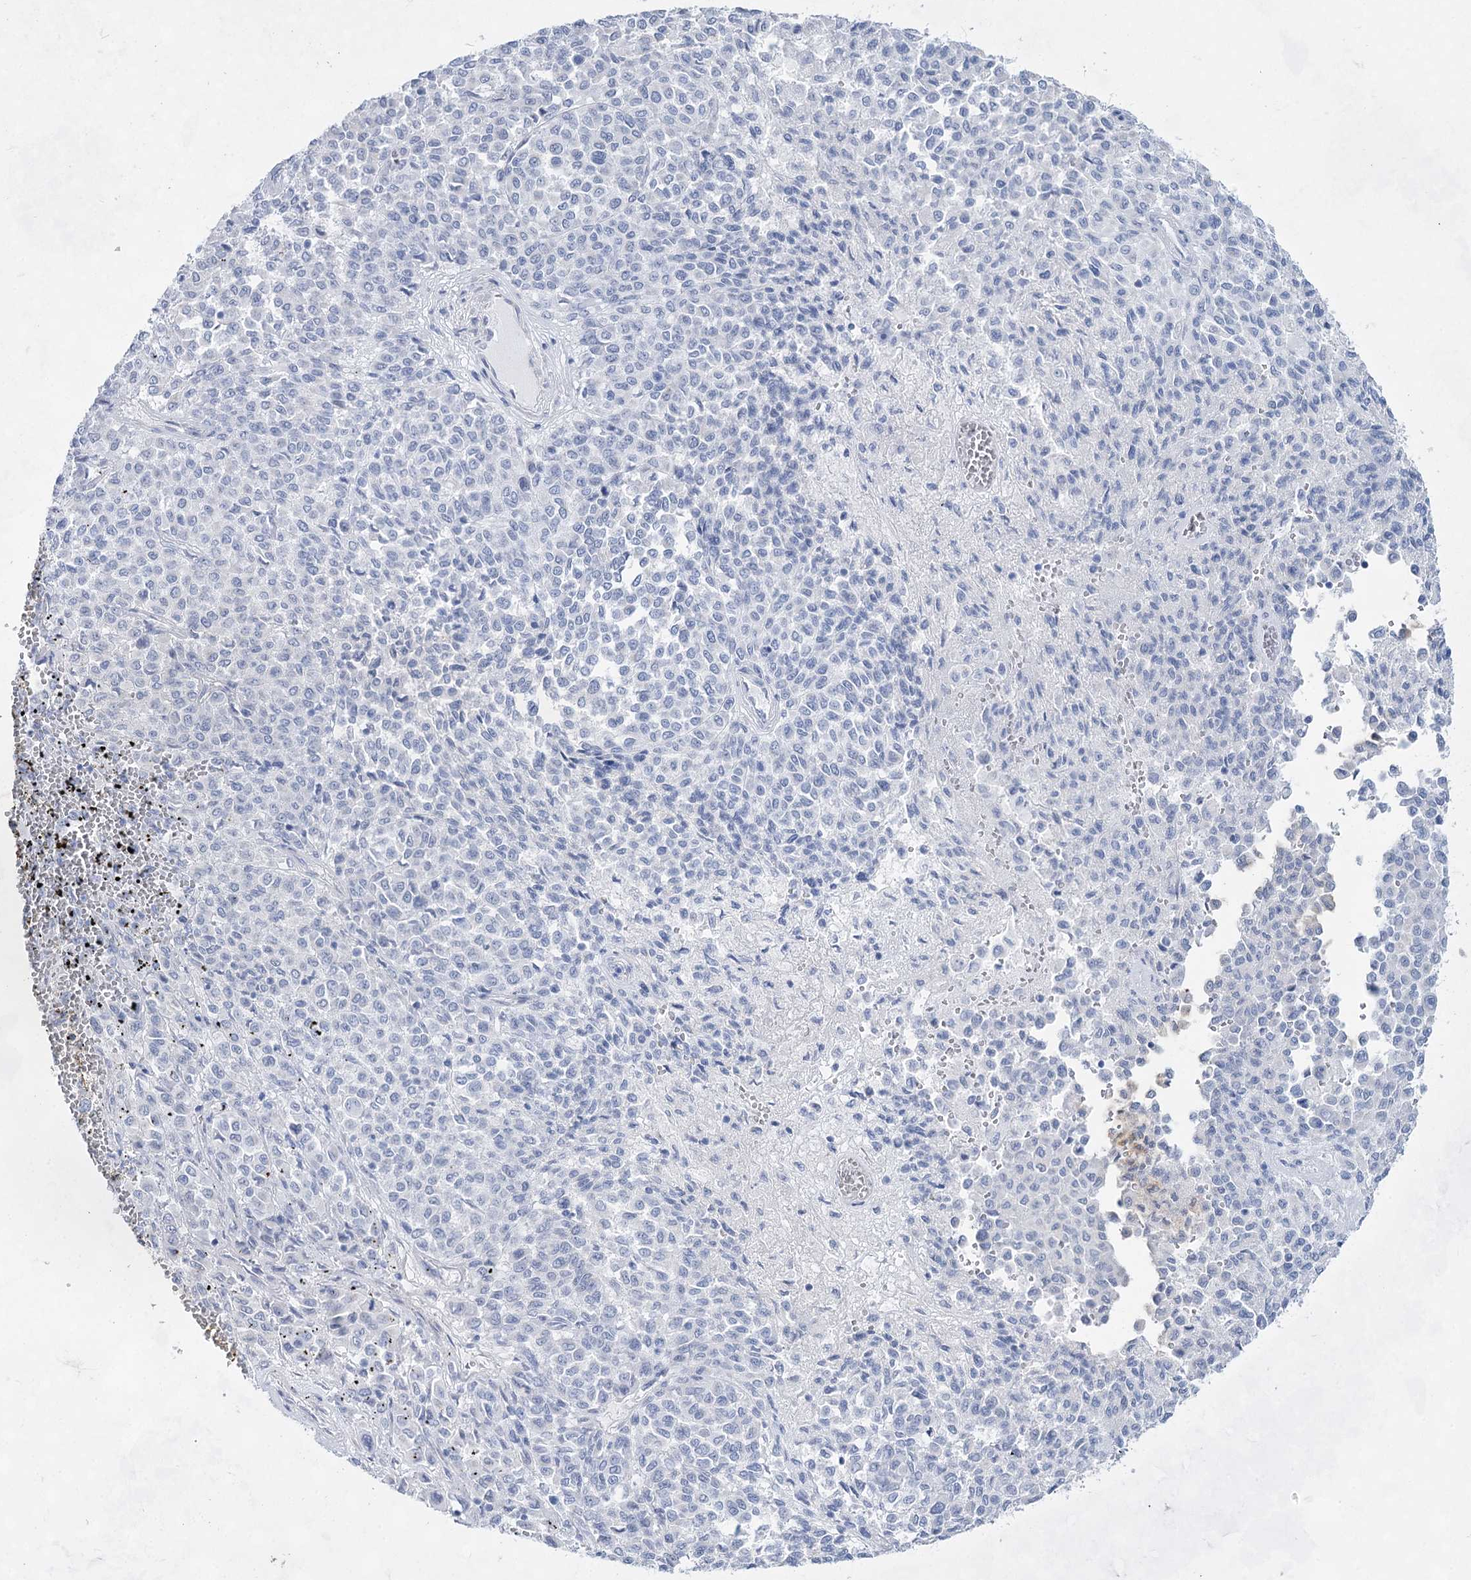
{"staining": {"intensity": "negative", "quantity": "none", "location": "none"}, "tissue": "melanoma", "cell_type": "Tumor cells", "image_type": "cancer", "snomed": [{"axis": "morphology", "description": "Malignant melanoma, Metastatic site"}, {"axis": "topography", "description": "Pancreas"}], "caption": "An image of melanoma stained for a protein demonstrates no brown staining in tumor cells. (DAB immunohistochemistry (IHC) visualized using brightfield microscopy, high magnification).", "gene": "ACRV1", "patient": {"sex": "female", "age": 30}}